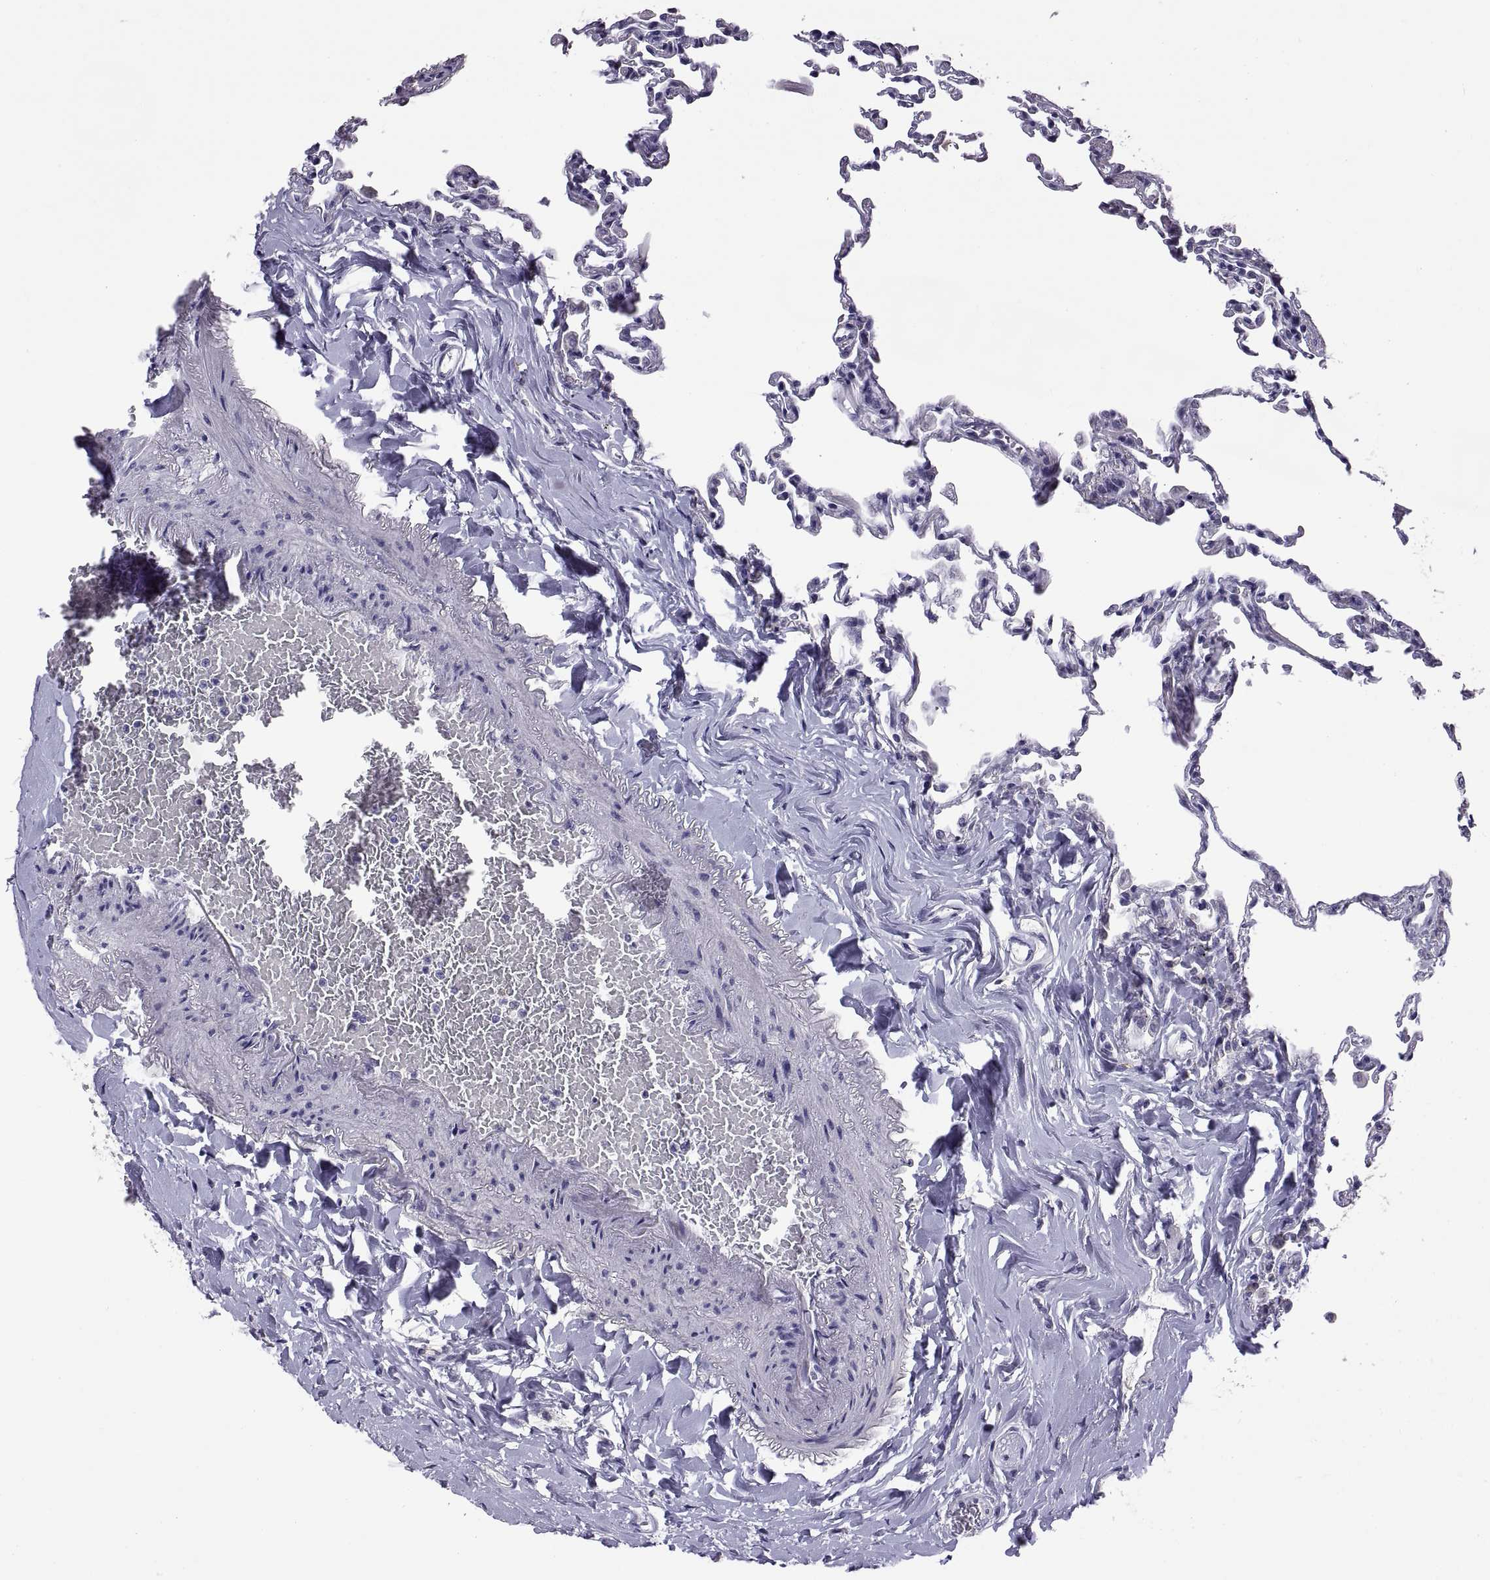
{"staining": {"intensity": "negative", "quantity": "none", "location": "none"}, "tissue": "lung", "cell_type": "Alveolar cells", "image_type": "normal", "snomed": [{"axis": "morphology", "description": "Normal tissue, NOS"}, {"axis": "topography", "description": "Lung"}], "caption": "DAB (3,3'-diaminobenzidine) immunohistochemical staining of benign human lung demonstrates no significant staining in alveolar cells. (DAB immunohistochemistry, high magnification).", "gene": "MAGEB18", "patient": {"sex": "female", "age": 57}}